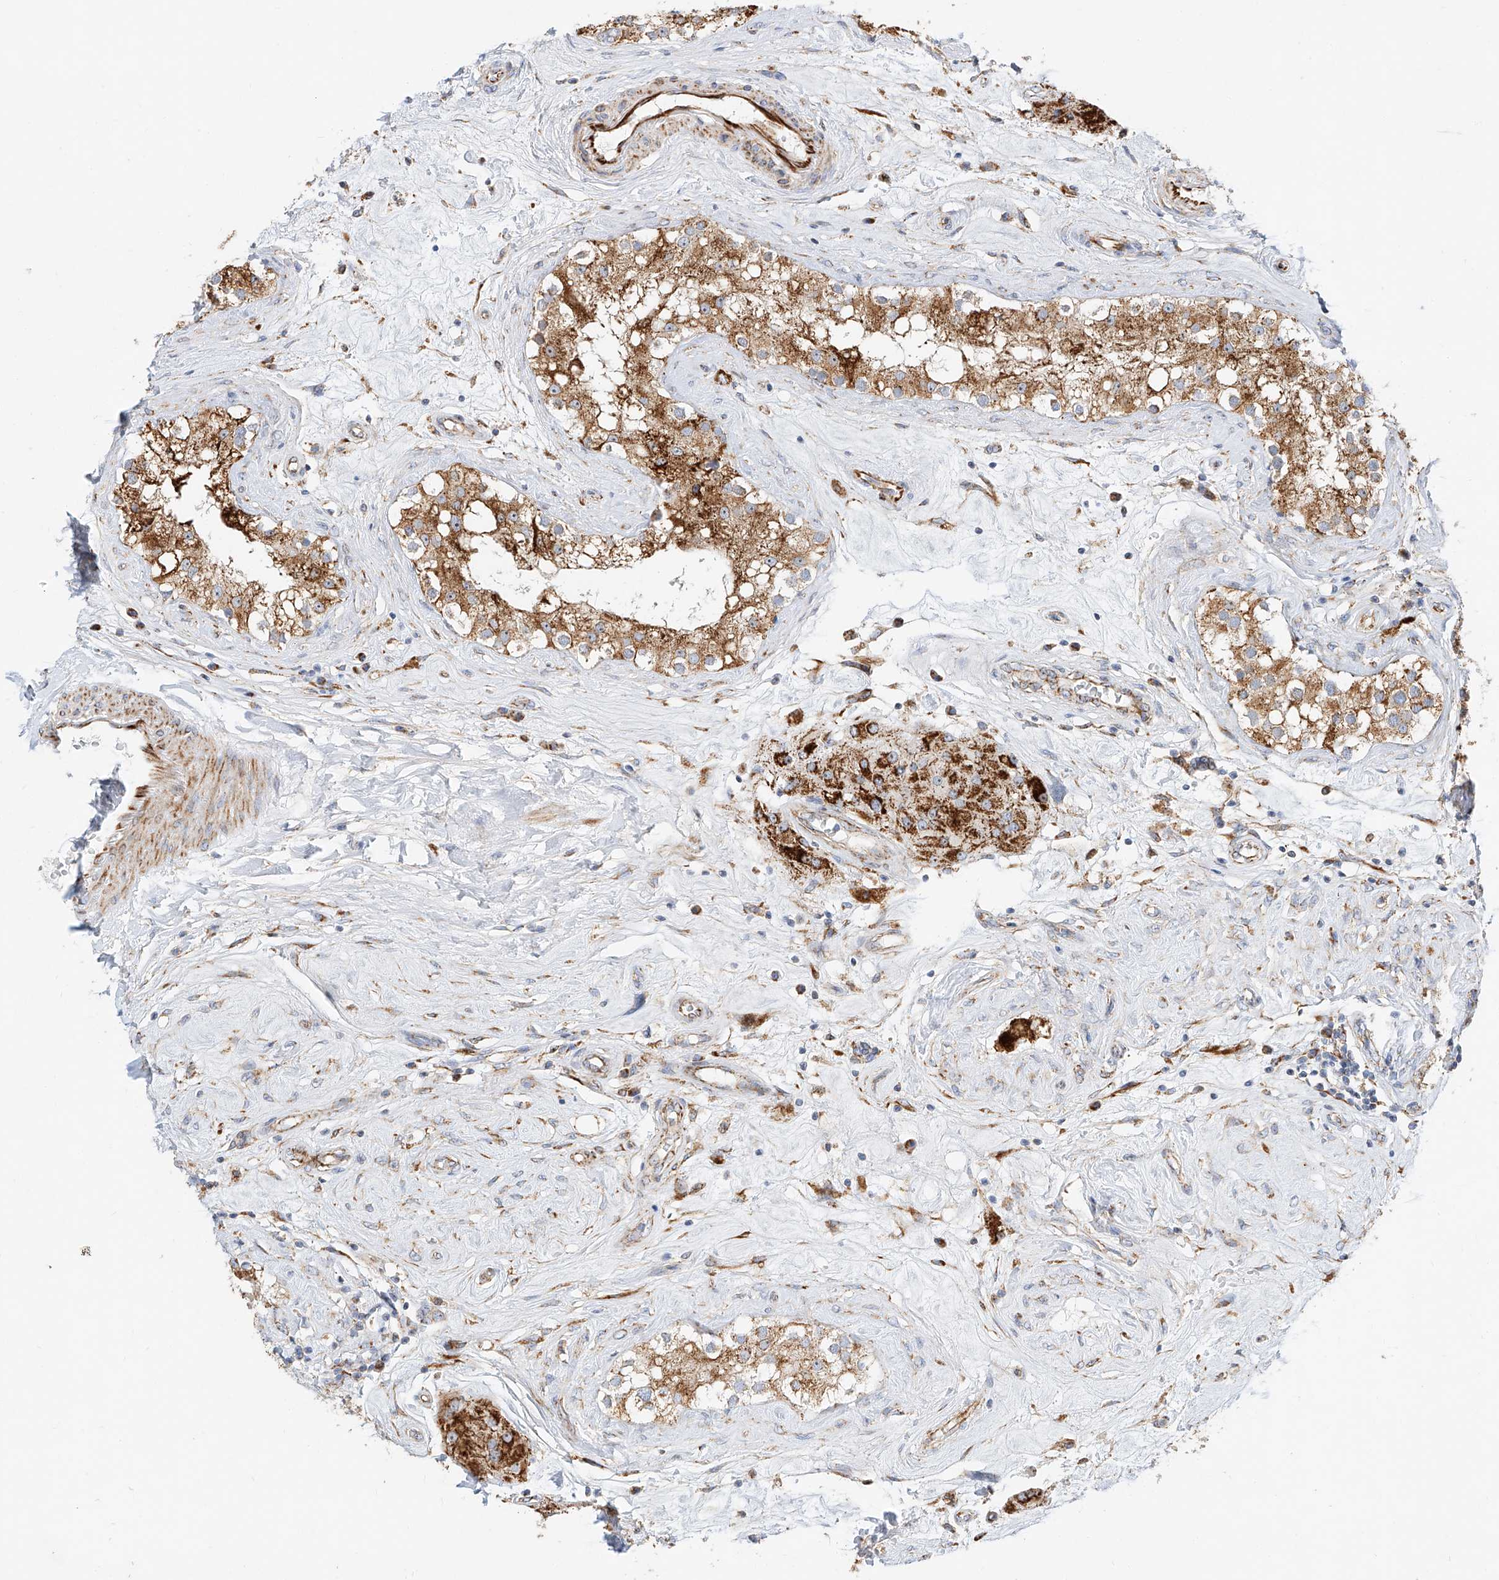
{"staining": {"intensity": "moderate", "quantity": "25%-75%", "location": "cytoplasmic/membranous"}, "tissue": "testis", "cell_type": "Cells in seminiferous ducts", "image_type": "normal", "snomed": [{"axis": "morphology", "description": "Normal tissue, NOS"}, {"axis": "topography", "description": "Testis"}], "caption": "About 25%-75% of cells in seminiferous ducts in unremarkable human testis exhibit moderate cytoplasmic/membranous protein expression as visualized by brown immunohistochemical staining.", "gene": "CST9", "patient": {"sex": "male", "age": 84}}